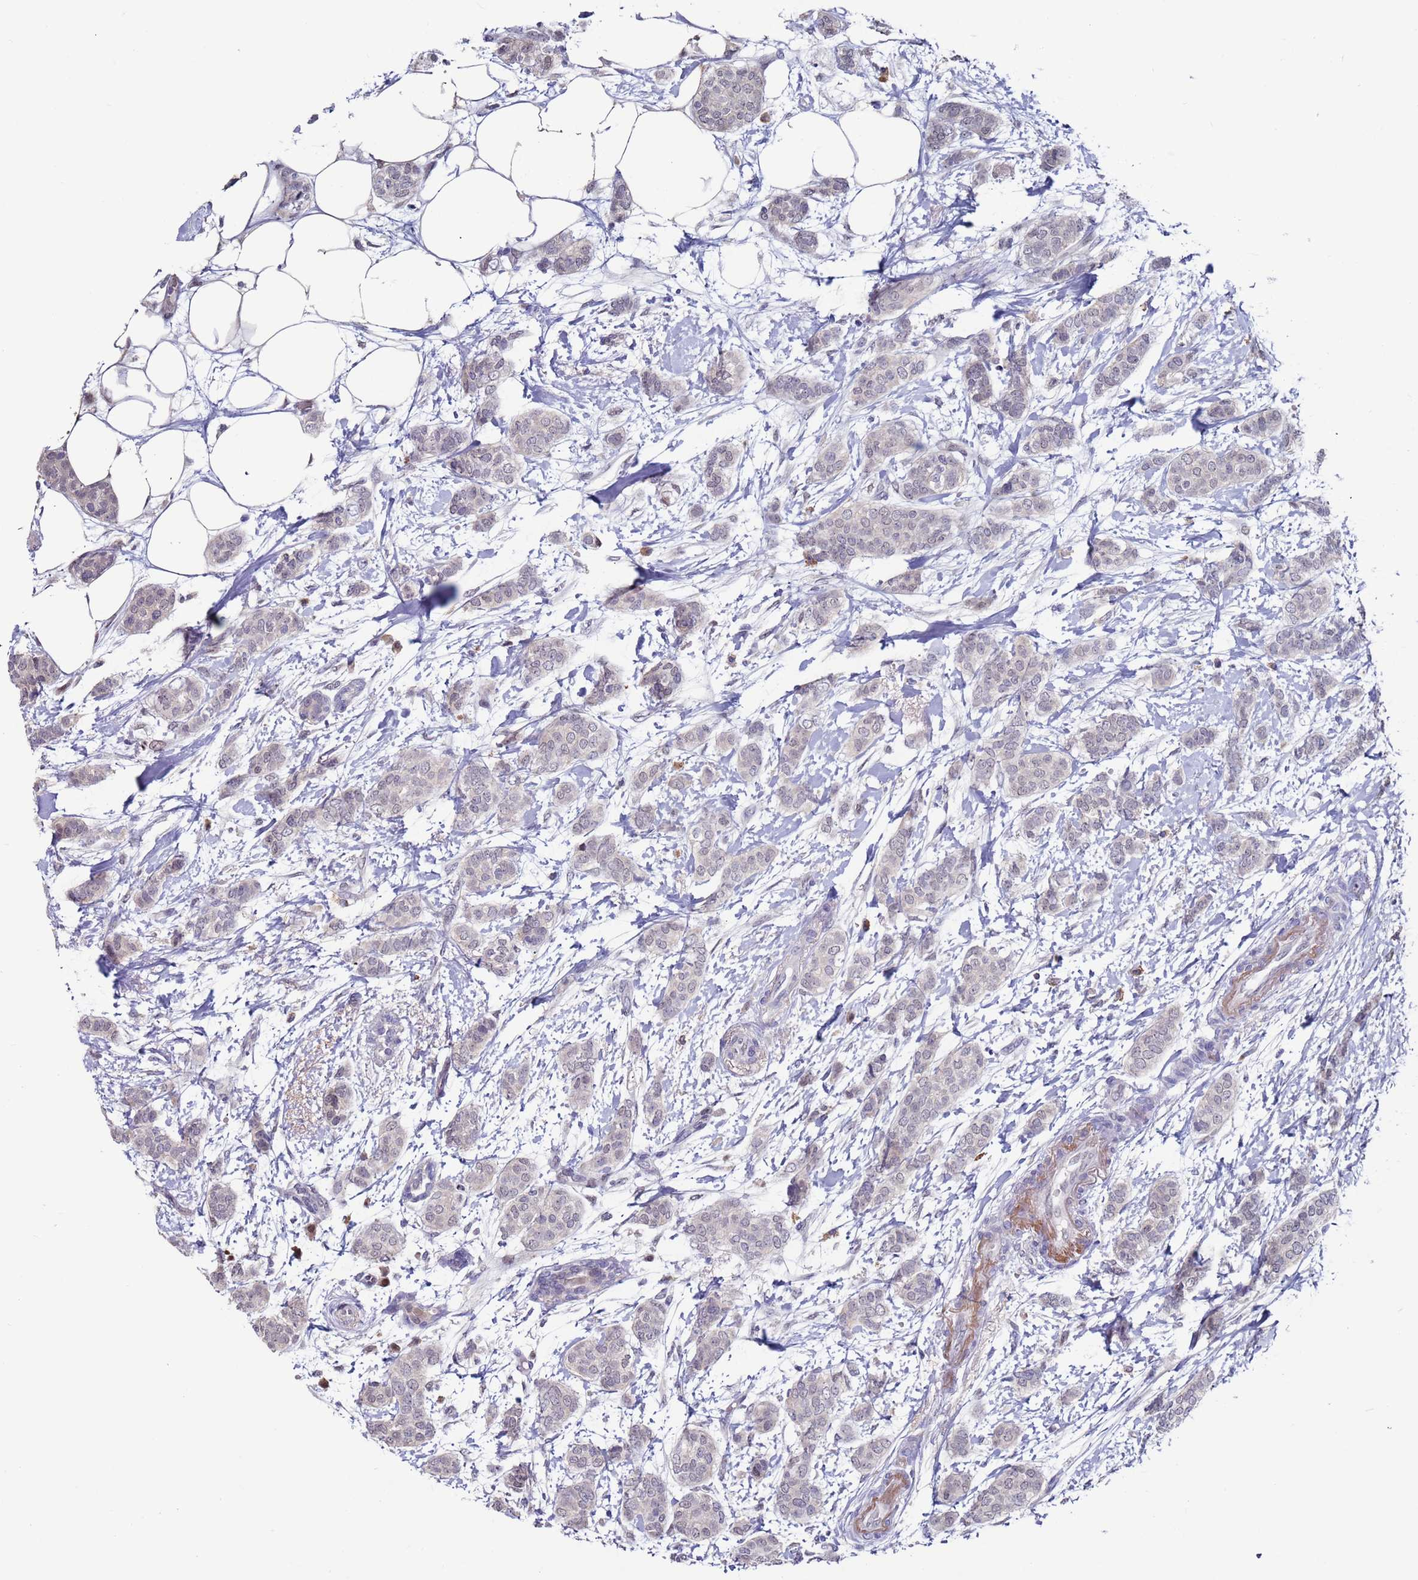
{"staining": {"intensity": "negative", "quantity": "none", "location": "none"}, "tissue": "breast cancer", "cell_type": "Tumor cells", "image_type": "cancer", "snomed": [{"axis": "morphology", "description": "Duct carcinoma"}, {"axis": "topography", "description": "Breast"}], "caption": "Immunohistochemical staining of human breast infiltrating ductal carcinoma shows no significant expression in tumor cells. (DAB immunohistochemistry (IHC) visualized using brightfield microscopy, high magnification).", "gene": "FBXO27", "patient": {"sex": "female", "age": 72}}